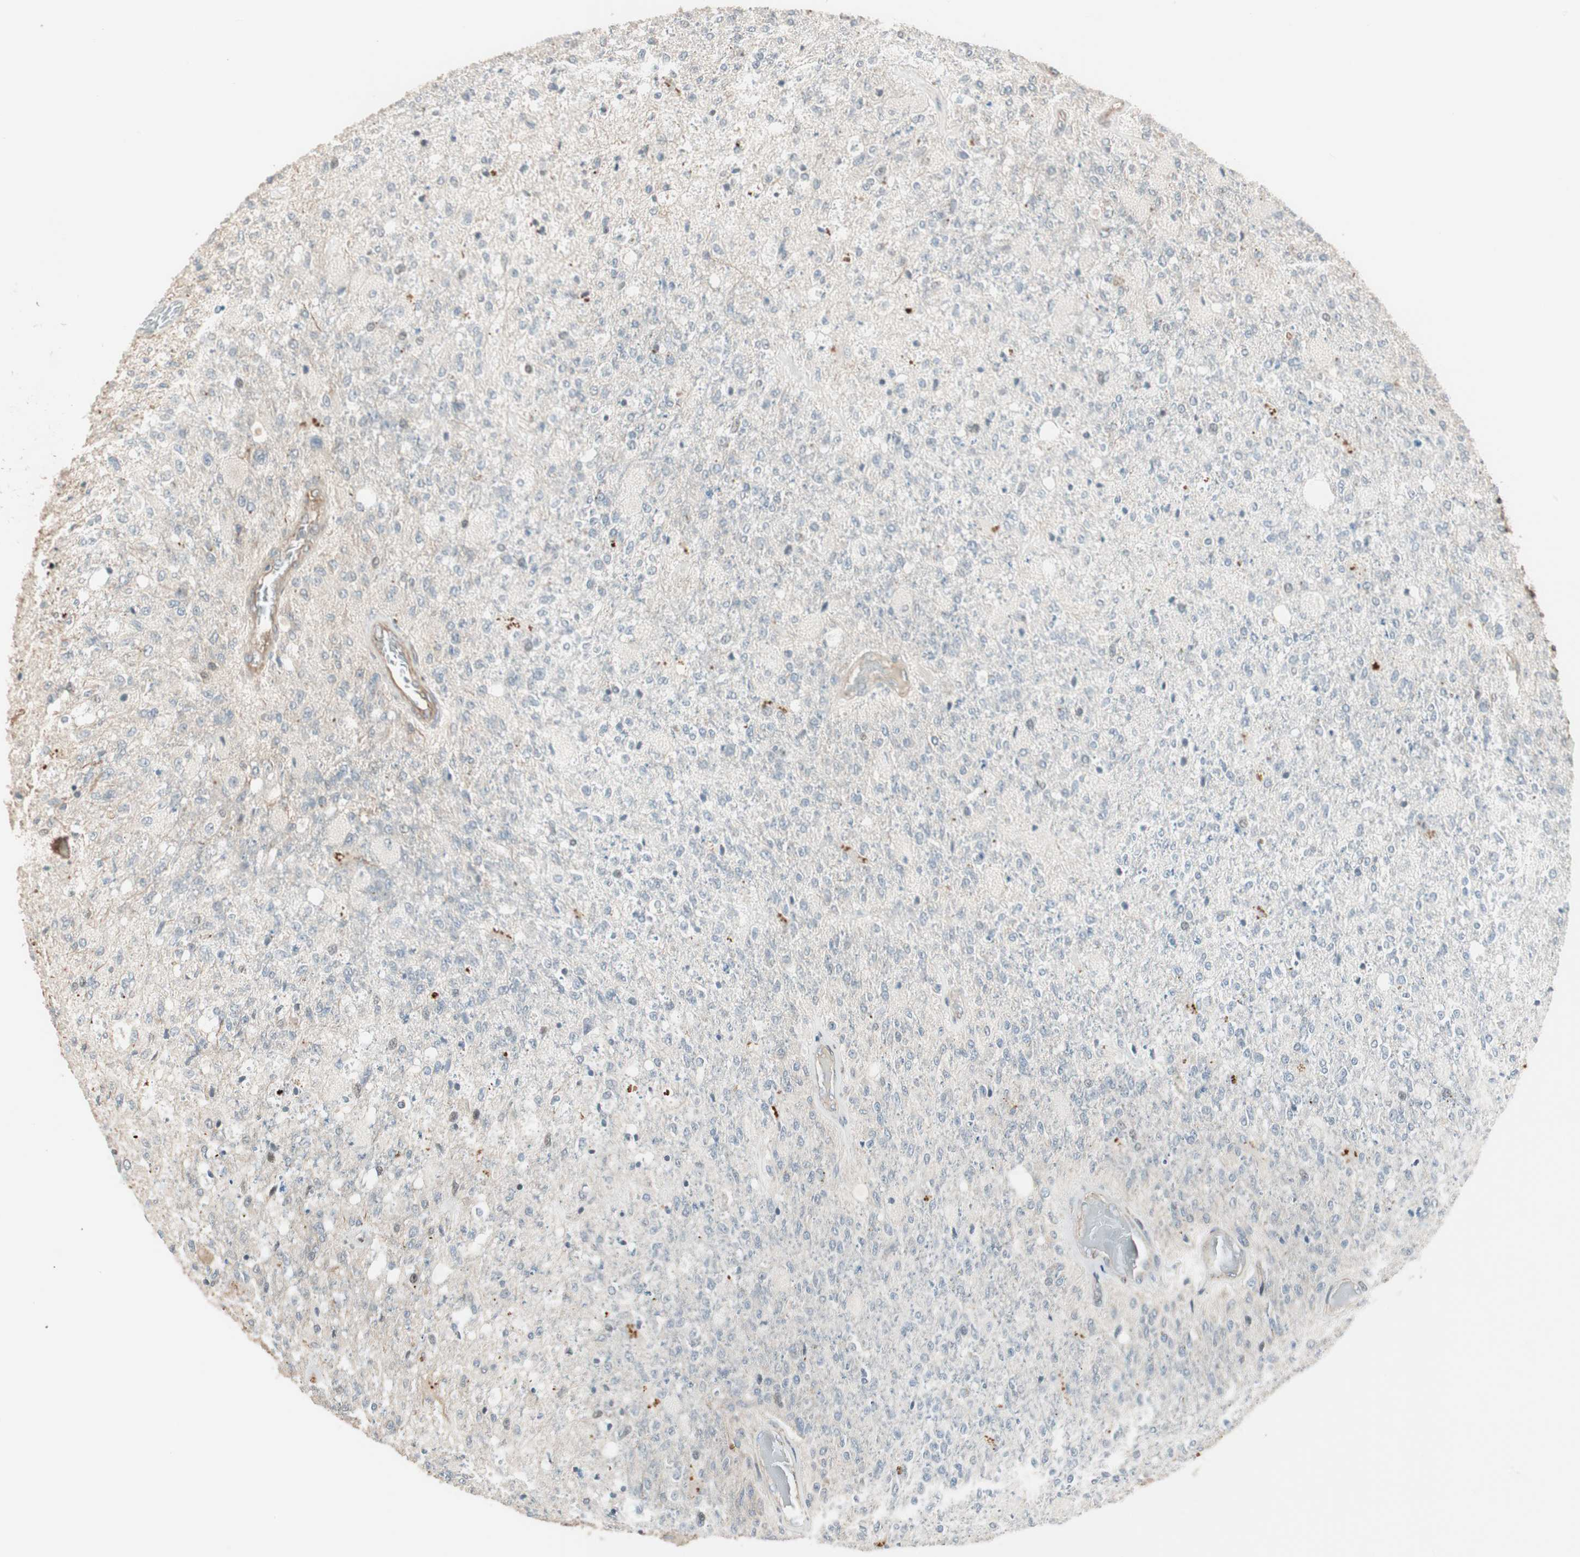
{"staining": {"intensity": "negative", "quantity": "none", "location": "none"}, "tissue": "glioma", "cell_type": "Tumor cells", "image_type": "cancer", "snomed": [{"axis": "morphology", "description": "Normal tissue, NOS"}, {"axis": "morphology", "description": "Glioma, malignant, High grade"}, {"axis": "topography", "description": "Cerebral cortex"}], "caption": "Protein analysis of malignant high-grade glioma shows no significant expression in tumor cells. Brightfield microscopy of IHC stained with DAB (3,3'-diaminobenzidine) (brown) and hematoxylin (blue), captured at high magnification.", "gene": "MAD2L2", "patient": {"sex": "male", "age": 77}}